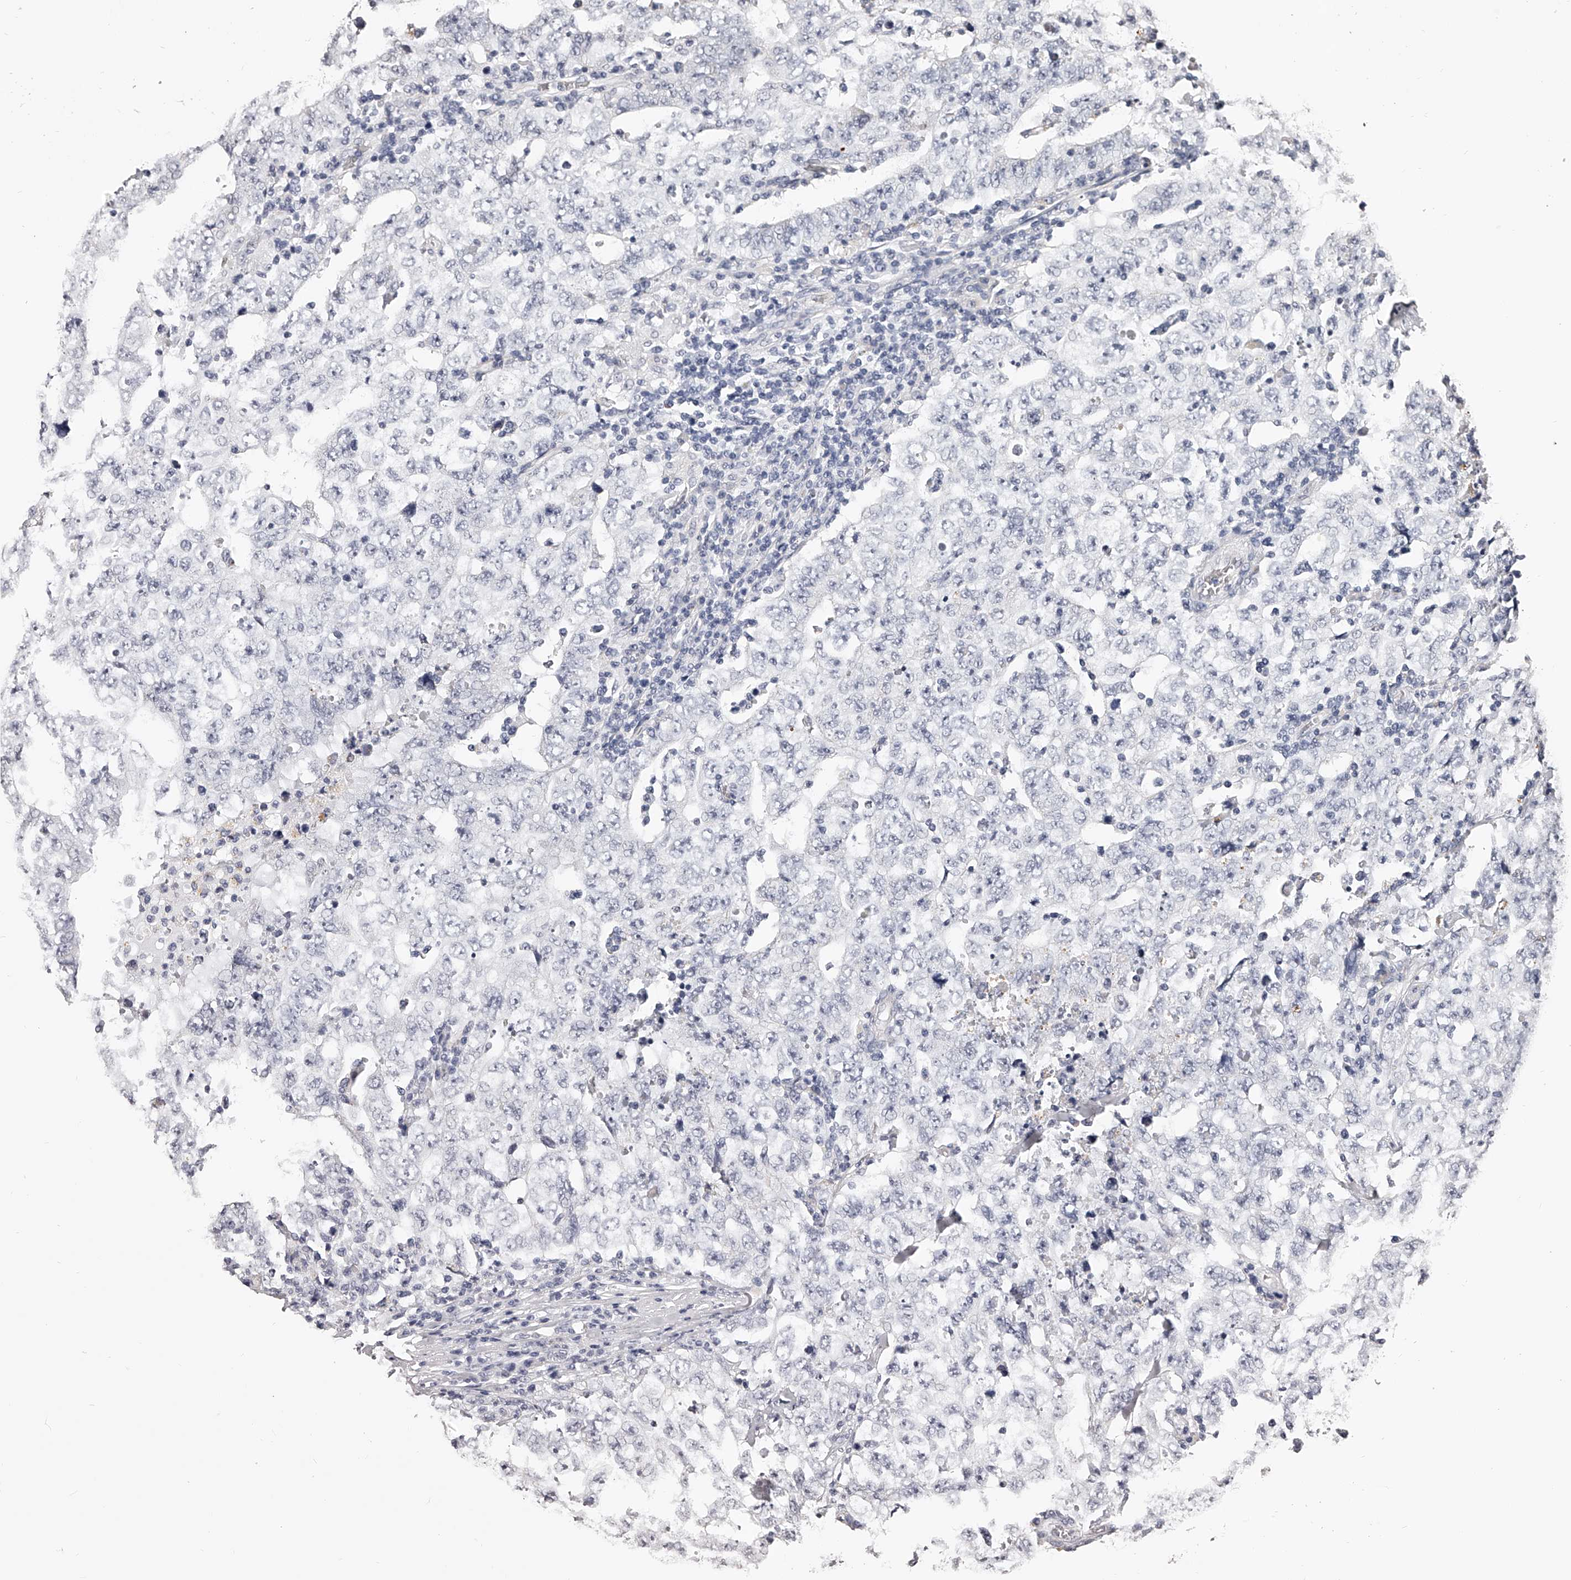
{"staining": {"intensity": "negative", "quantity": "none", "location": "none"}, "tissue": "testis cancer", "cell_type": "Tumor cells", "image_type": "cancer", "snomed": [{"axis": "morphology", "description": "Carcinoma, Embryonal, NOS"}, {"axis": "topography", "description": "Testis"}], "caption": "This is a photomicrograph of IHC staining of testis embryonal carcinoma, which shows no expression in tumor cells.", "gene": "DMRT1", "patient": {"sex": "male", "age": 26}}